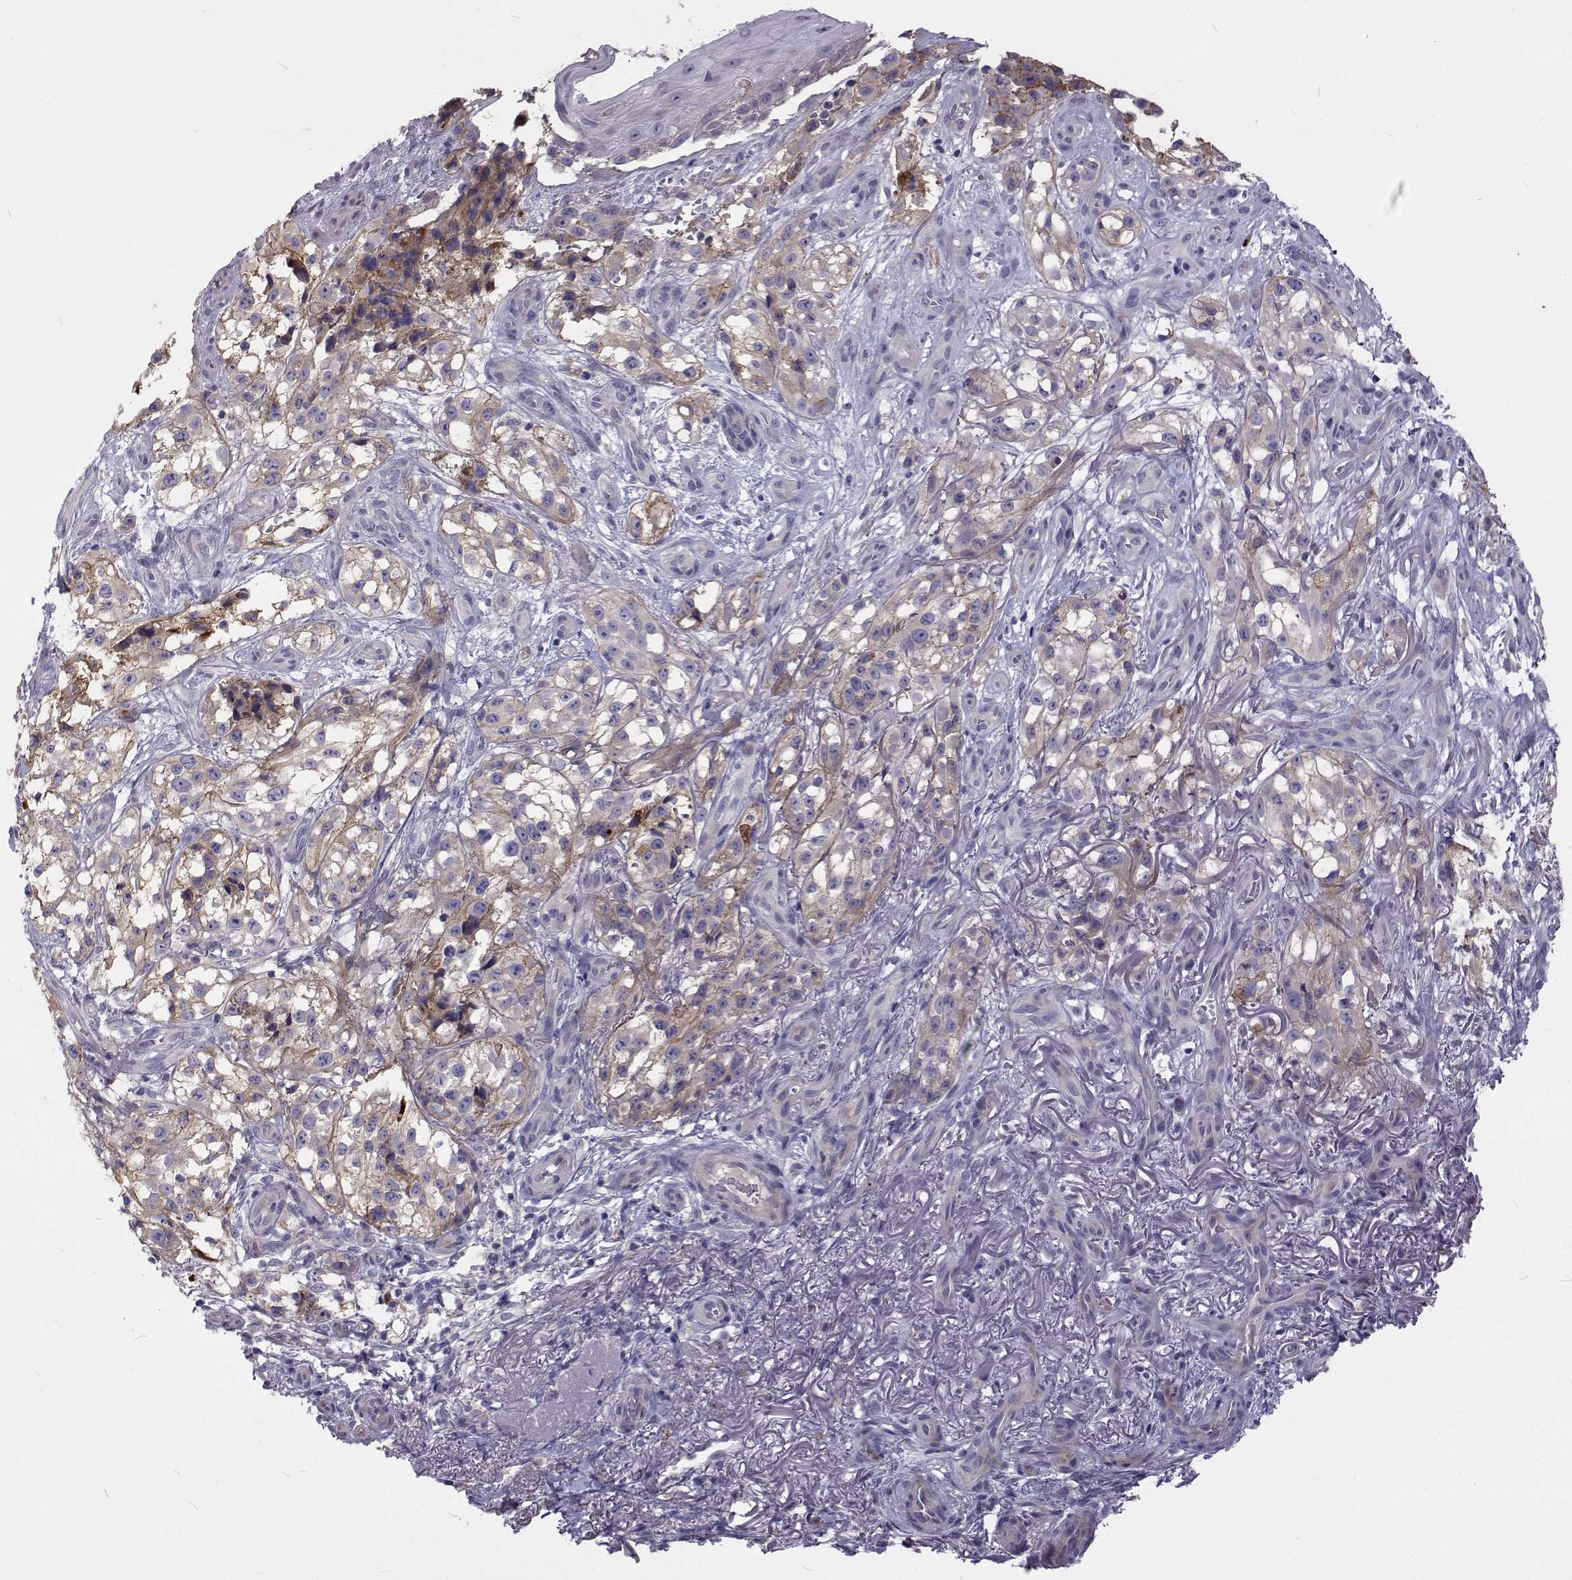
{"staining": {"intensity": "weak", "quantity": "<25%", "location": "cytoplasmic/membranous"}, "tissue": "melanoma", "cell_type": "Tumor cells", "image_type": "cancer", "snomed": [{"axis": "morphology", "description": "Malignant melanoma, NOS"}, {"axis": "topography", "description": "Skin"}], "caption": "Micrograph shows no protein positivity in tumor cells of melanoma tissue.", "gene": "NPR3", "patient": {"sex": "female", "age": 85}}